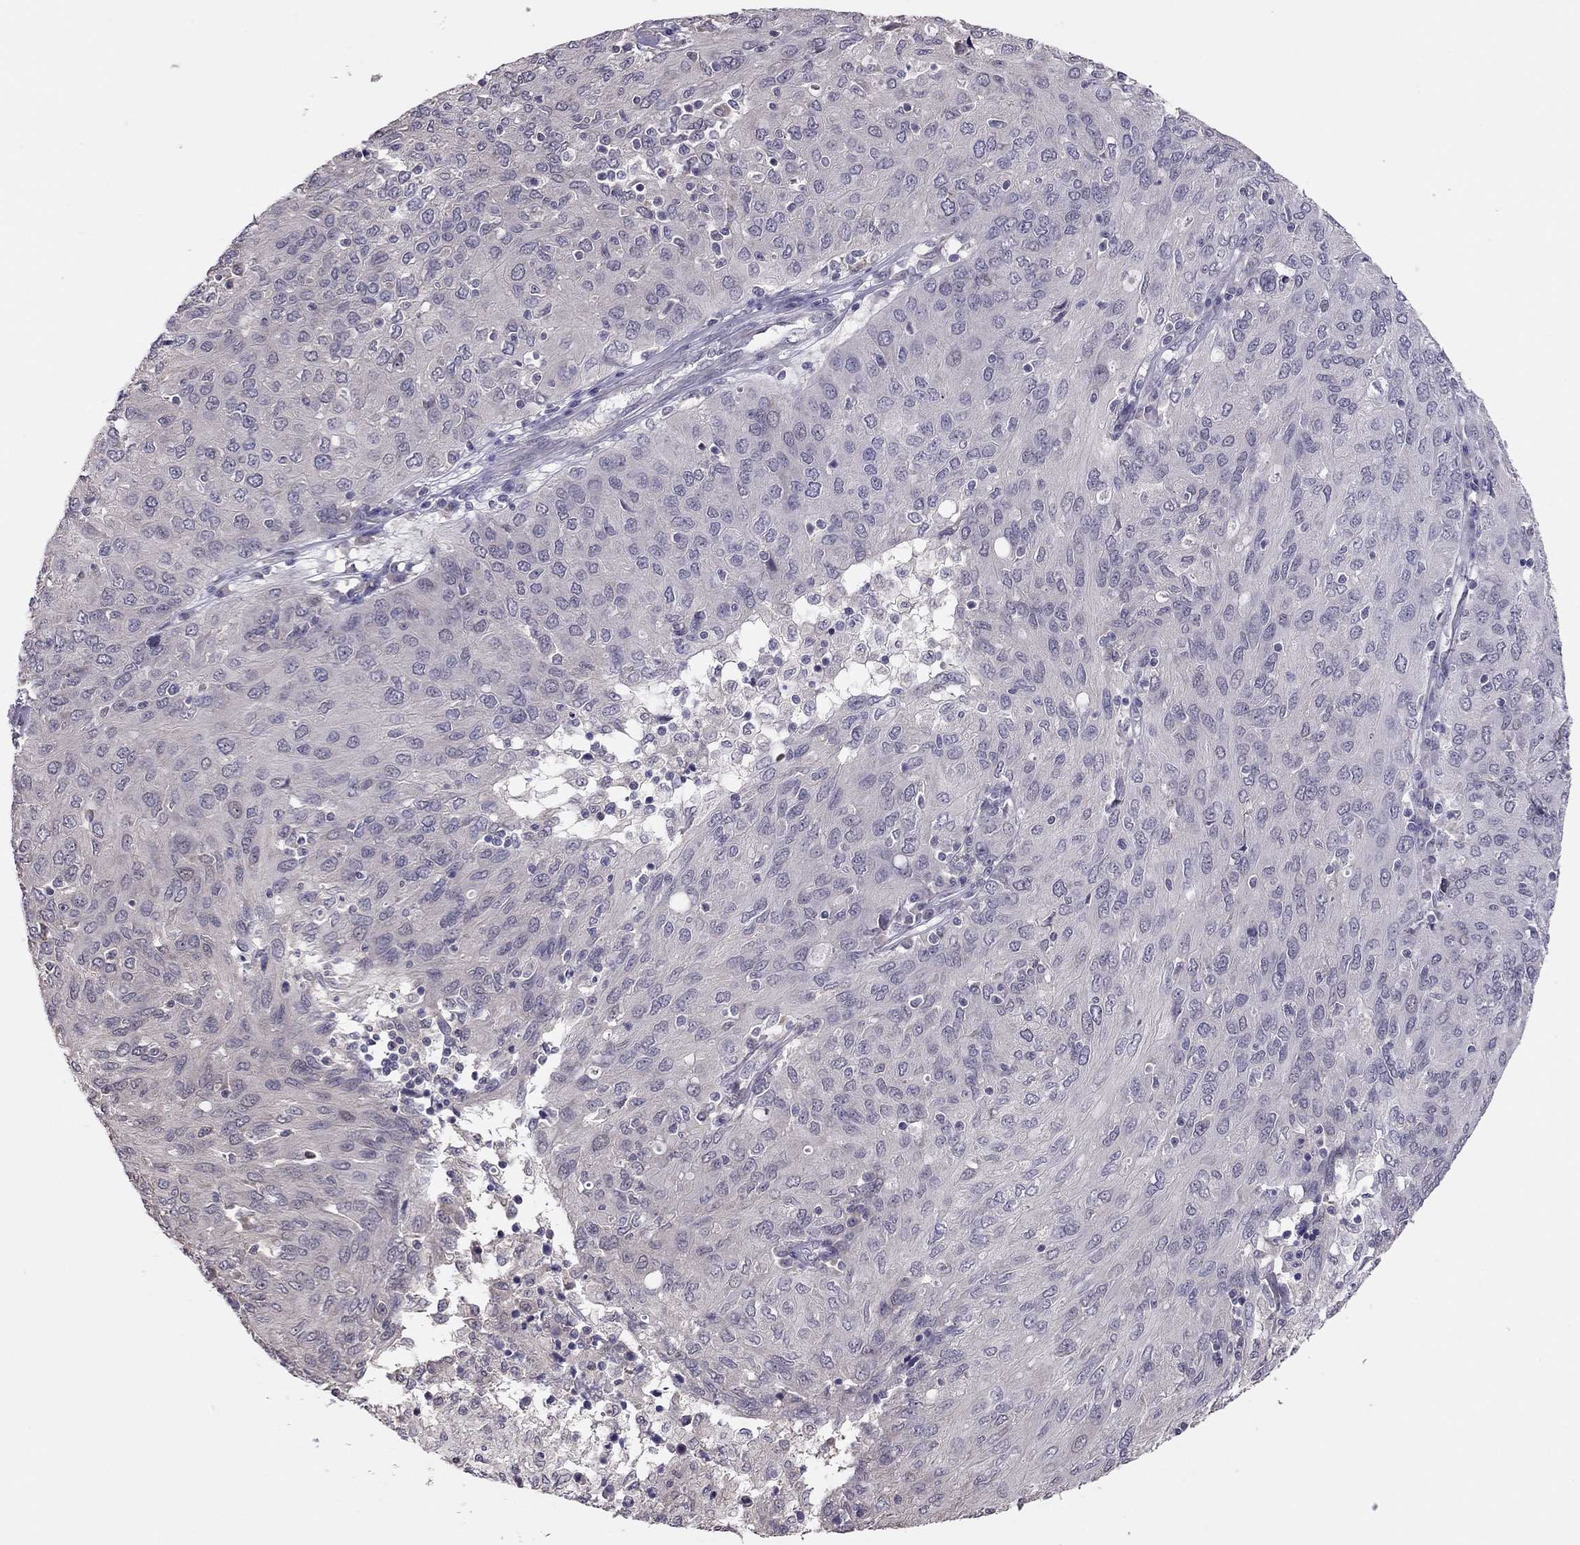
{"staining": {"intensity": "negative", "quantity": "none", "location": "none"}, "tissue": "ovarian cancer", "cell_type": "Tumor cells", "image_type": "cancer", "snomed": [{"axis": "morphology", "description": "Carcinoma, endometroid"}, {"axis": "topography", "description": "Ovary"}], "caption": "Image shows no protein positivity in tumor cells of ovarian endometroid carcinoma tissue.", "gene": "HSF2BP", "patient": {"sex": "female", "age": 50}}